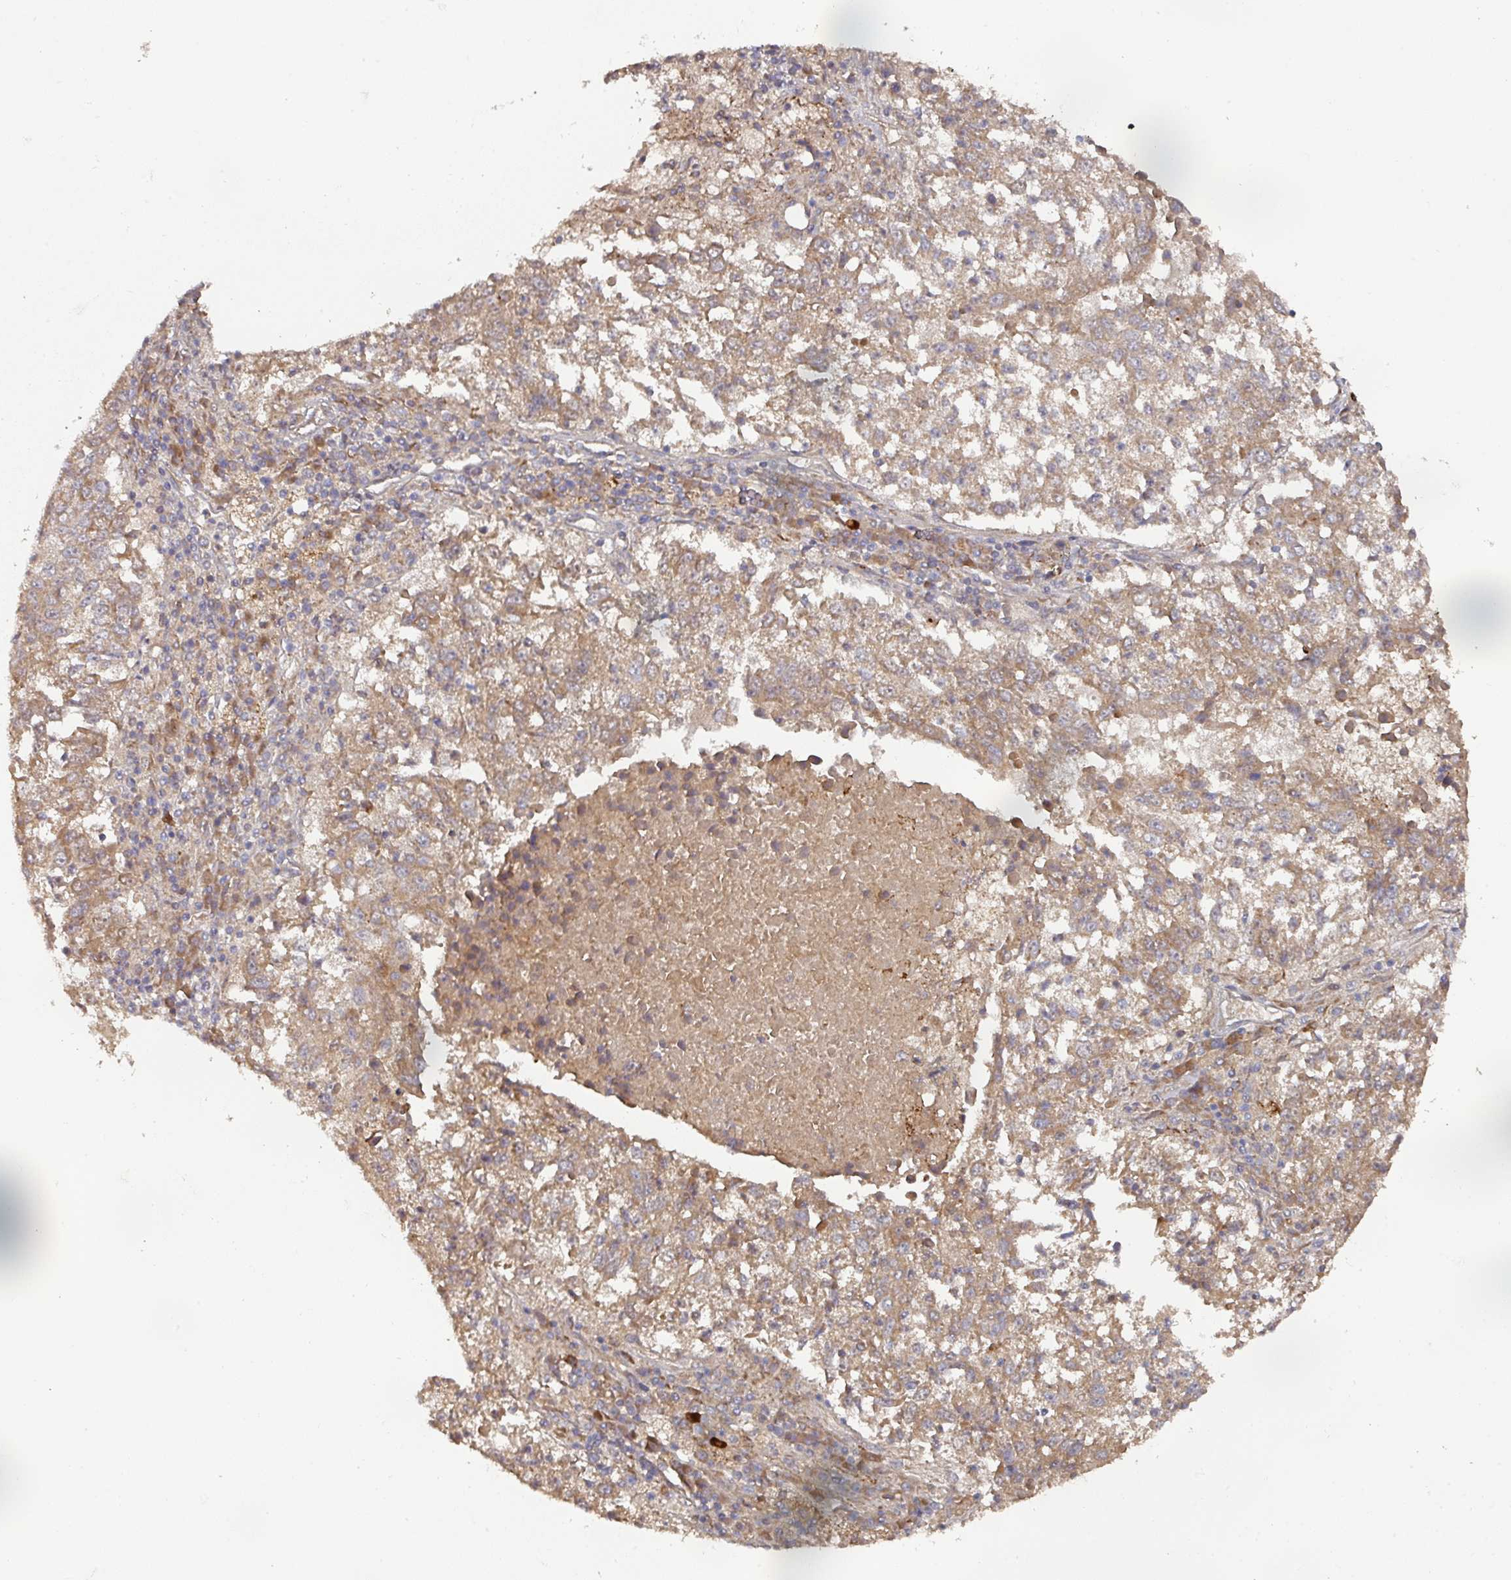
{"staining": {"intensity": "moderate", "quantity": ">75%", "location": "cytoplasmic/membranous"}, "tissue": "lung cancer", "cell_type": "Tumor cells", "image_type": "cancer", "snomed": [{"axis": "morphology", "description": "Squamous cell carcinoma, NOS"}, {"axis": "topography", "description": "Lung"}], "caption": "Immunohistochemical staining of human squamous cell carcinoma (lung) exhibits moderate cytoplasmic/membranous protein expression in approximately >75% of tumor cells. The staining was performed using DAB, with brown indicating positive protein expression. Nuclei are stained blue with hematoxylin.", "gene": "DNAJC7", "patient": {"sex": "male", "age": 73}}